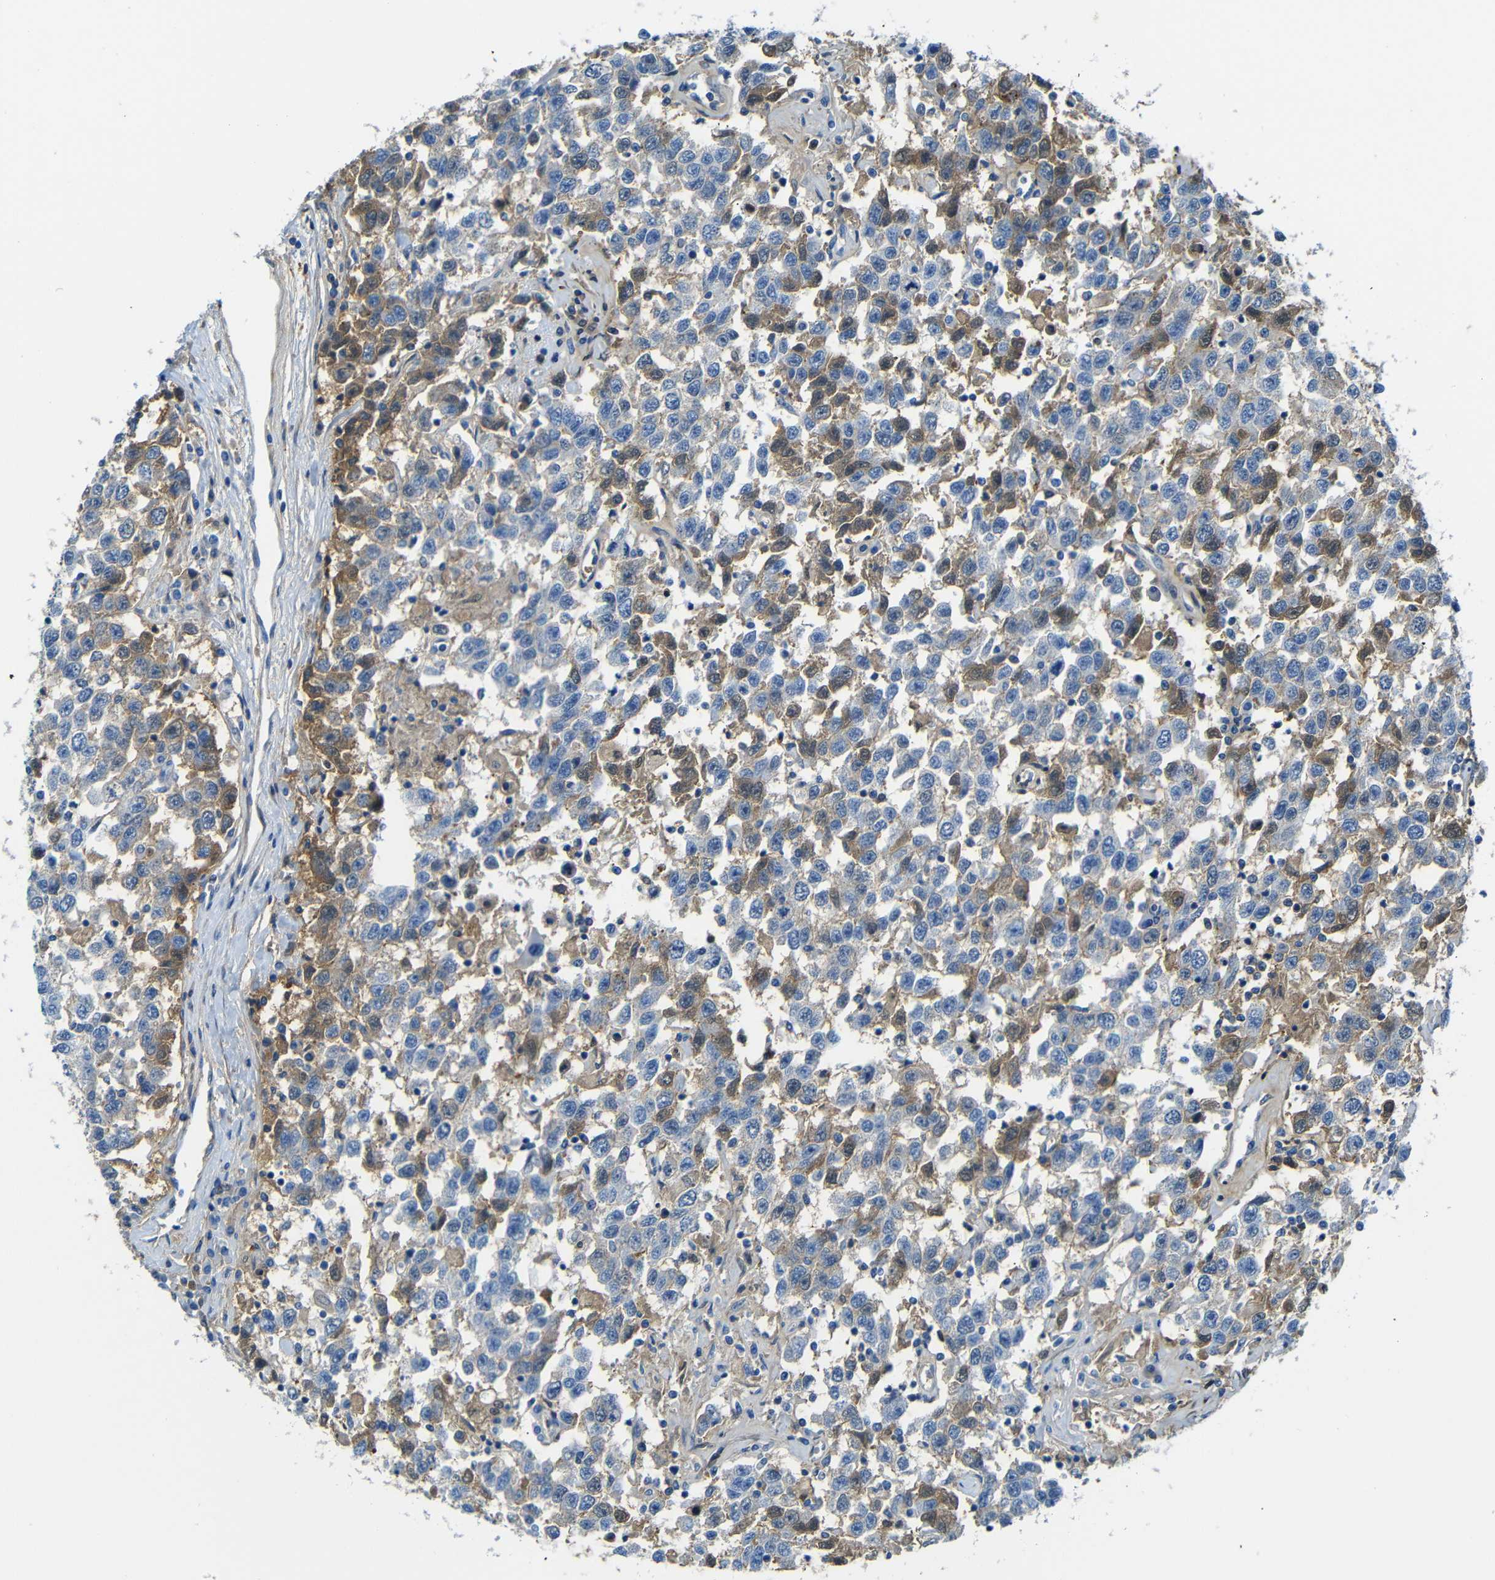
{"staining": {"intensity": "moderate", "quantity": "25%-75%", "location": "cytoplasmic/membranous"}, "tissue": "testis cancer", "cell_type": "Tumor cells", "image_type": "cancer", "snomed": [{"axis": "morphology", "description": "Seminoma, NOS"}, {"axis": "topography", "description": "Testis"}], "caption": "Protein staining of seminoma (testis) tissue displays moderate cytoplasmic/membranous staining in about 25%-75% of tumor cells. Using DAB (3,3'-diaminobenzidine) (brown) and hematoxylin (blue) stains, captured at high magnification using brightfield microscopy.", "gene": "SERPINA1", "patient": {"sex": "male", "age": 41}}